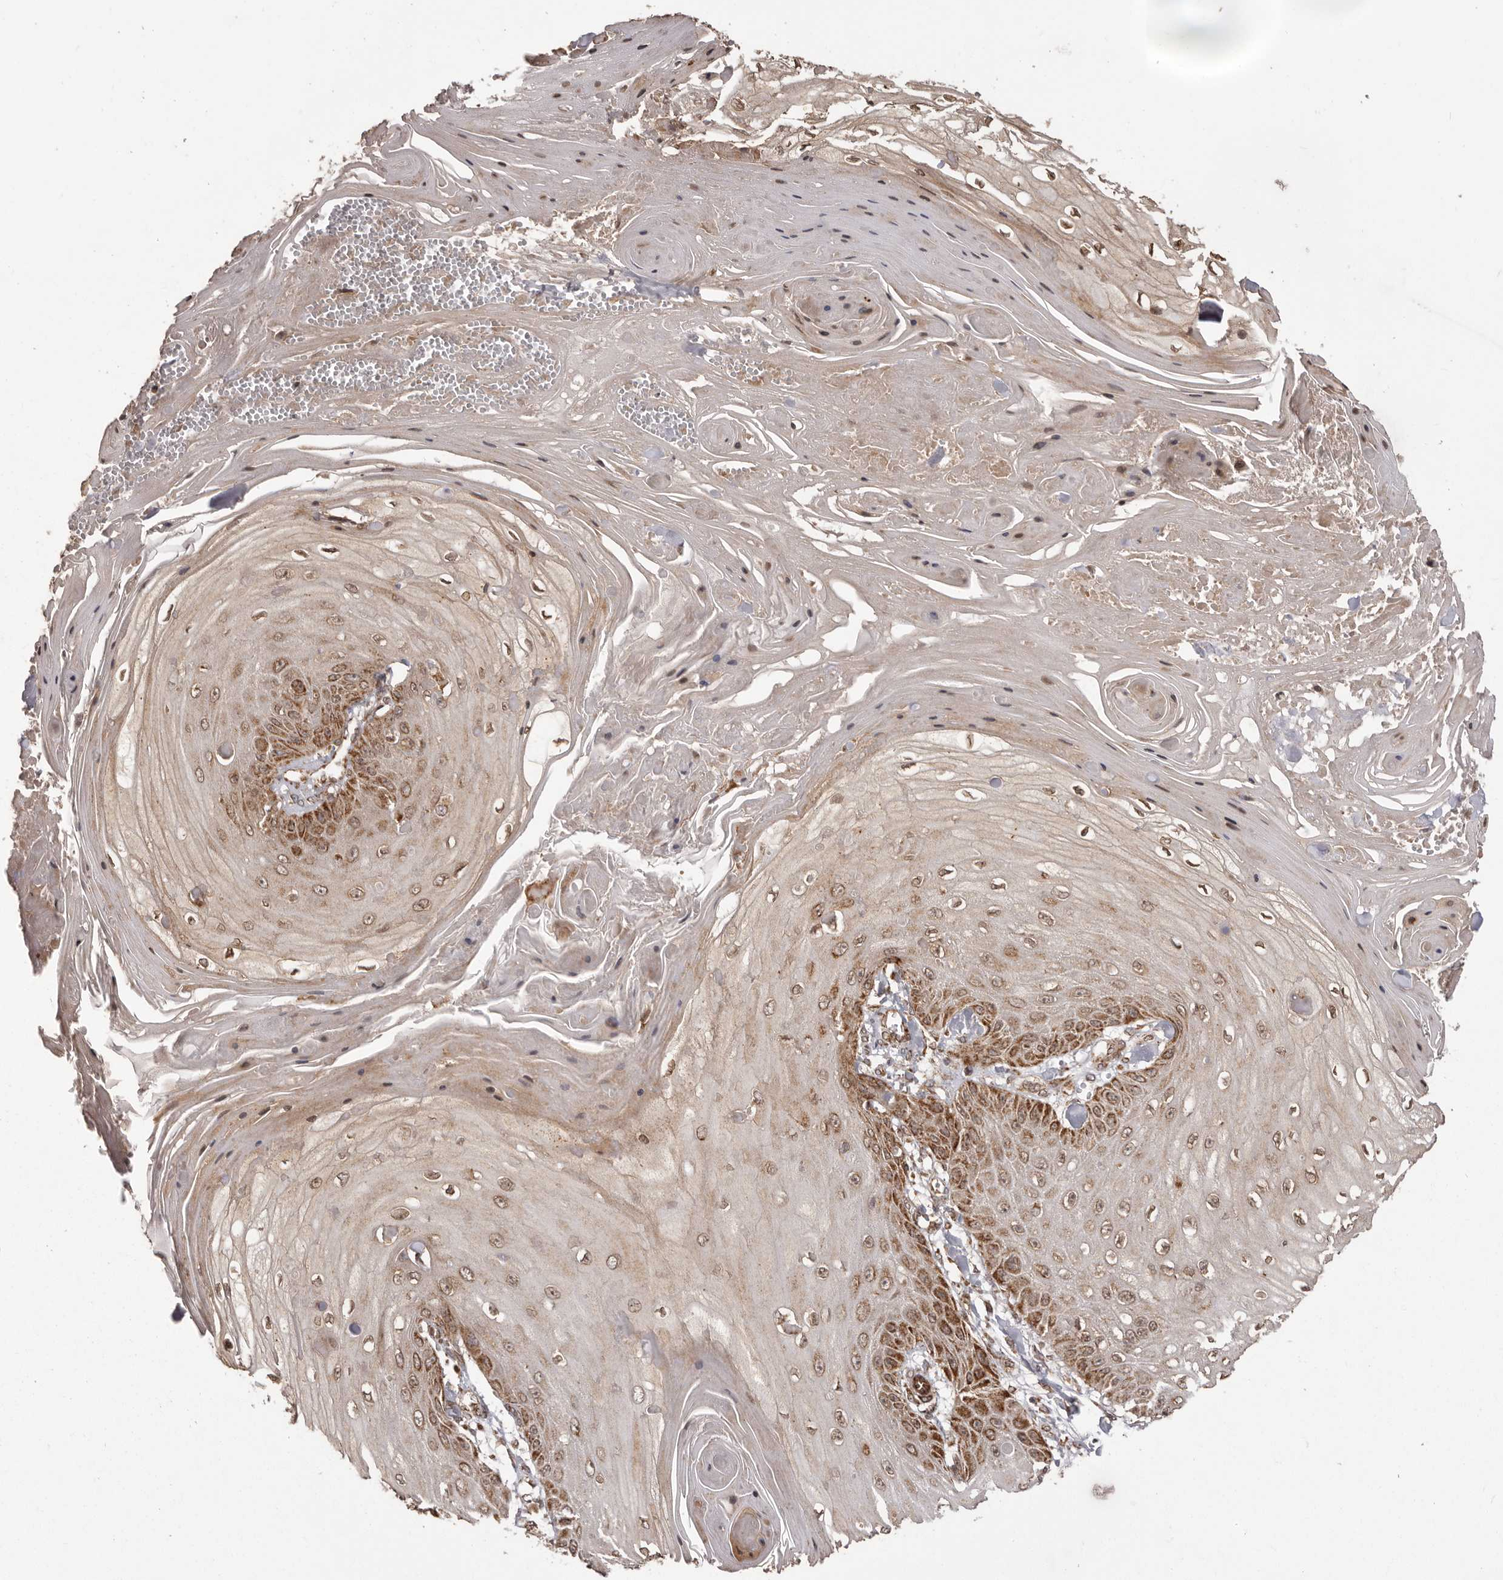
{"staining": {"intensity": "strong", "quantity": ">75%", "location": "cytoplasmic/membranous"}, "tissue": "skin cancer", "cell_type": "Tumor cells", "image_type": "cancer", "snomed": [{"axis": "morphology", "description": "Squamous cell carcinoma, NOS"}, {"axis": "topography", "description": "Skin"}], "caption": "IHC staining of squamous cell carcinoma (skin), which demonstrates high levels of strong cytoplasmic/membranous positivity in about >75% of tumor cells indicating strong cytoplasmic/membranous protein expression. The staining was performed using DAB (brown) for protein detection and nuclei were counterstained in hematoxylin (blue).", "gene": "CHRM2", "patient": {"sex": "male", "age": 74}}